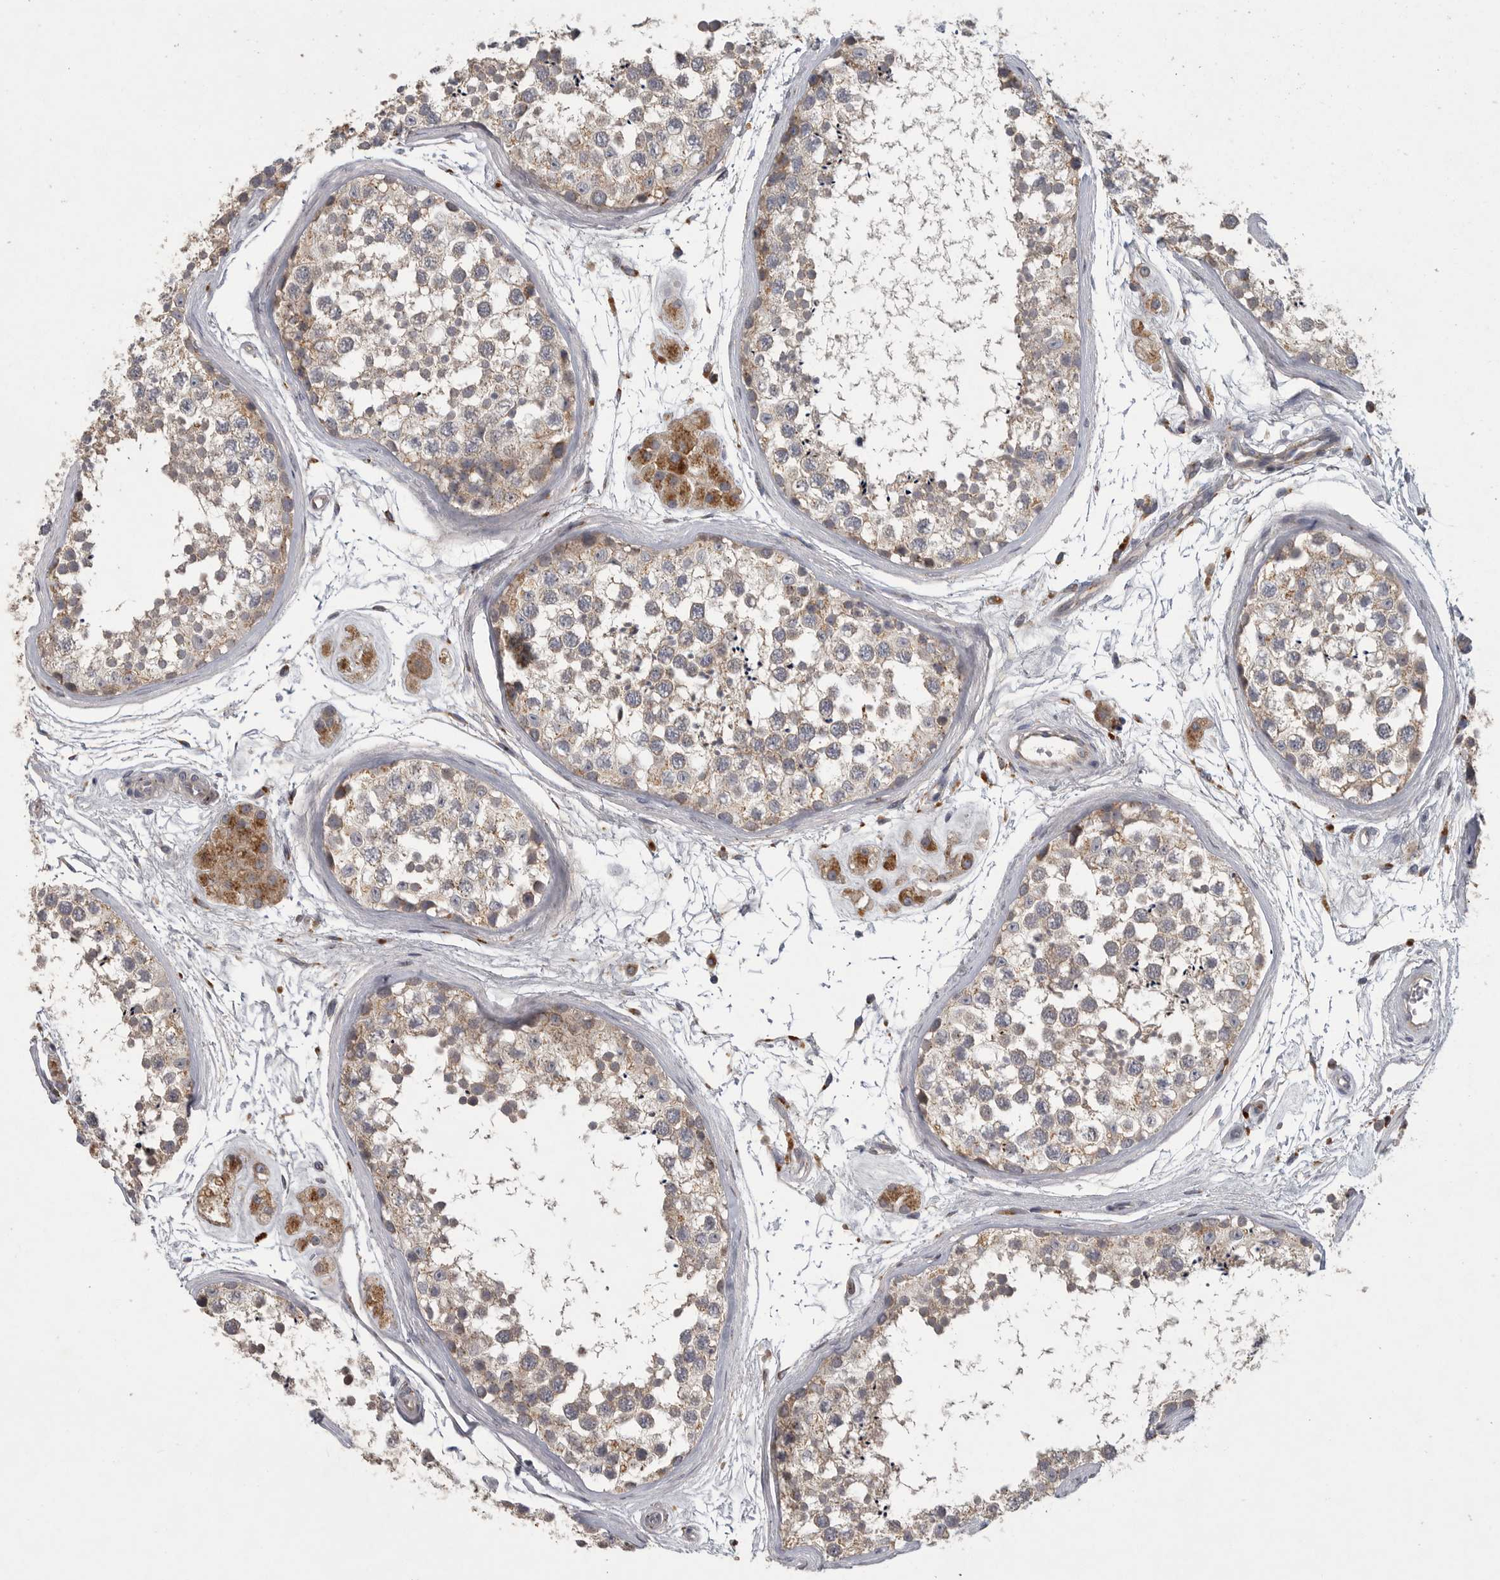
{"staining": {"intensity": "weak", "quantity": "25%-75%", "location": "cytoplasmic/membranous"}, "tissue": "testis", "cell_type": "Cells in seminiferous ducts", "image_type": "normal", "snomed": [{"axis": "morphology", "description": "Normal tissue, NOS"}, {"axis": "topography", "description": "Testis"}], "caption": "A histopathology image of human testis stained for a protein demonstrates weak cytoplasmic/membranous brown staining in cells in seminiferous ducts. Using DAB (brown) and hematoxylin (blue) stains, captured at high magnification using brightfield microscopy.", "gene": "LAMTOR3", "patient": {"sex": "male", "age": 56}}